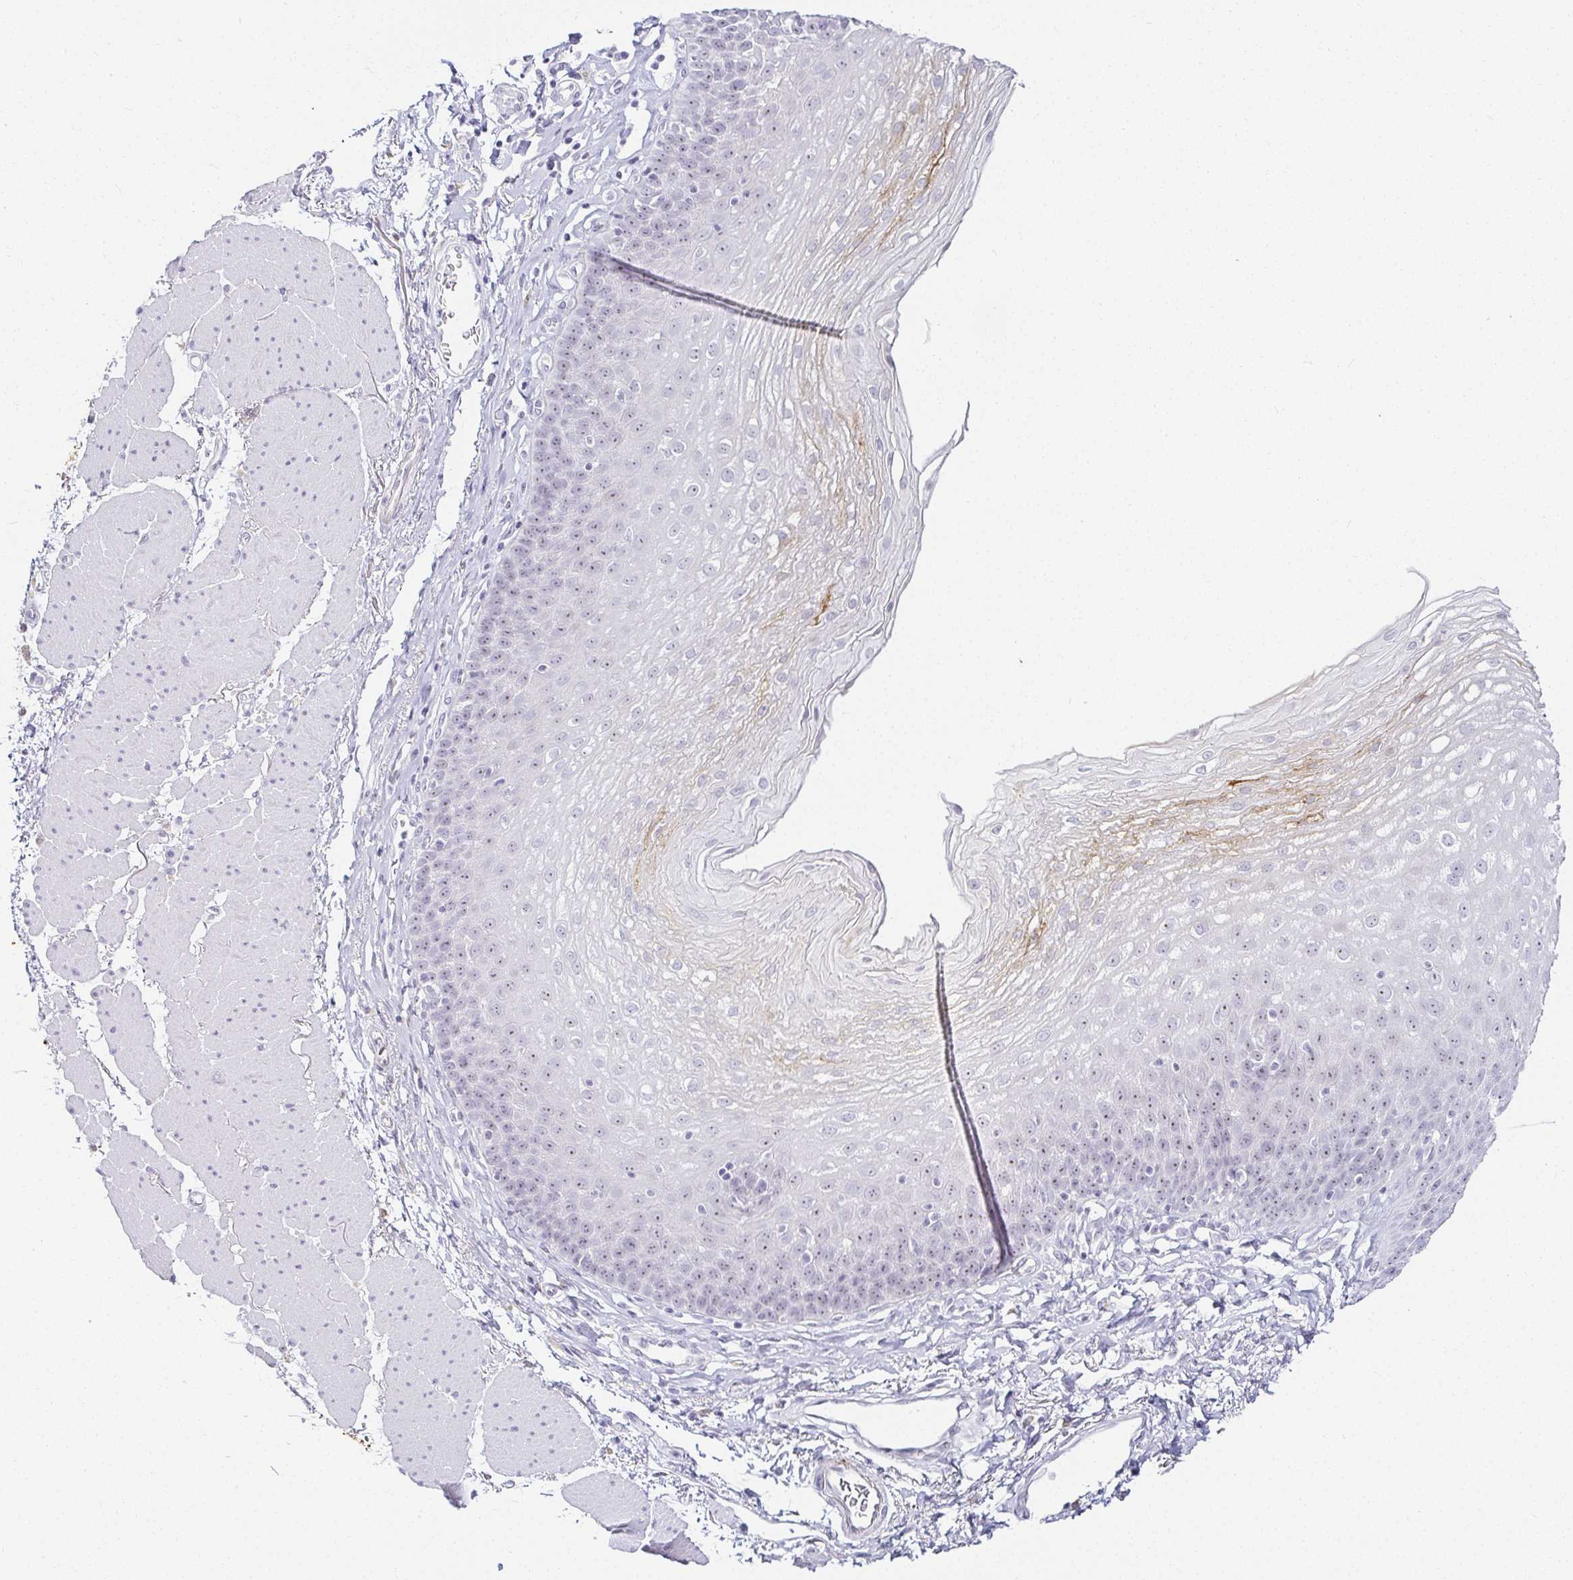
{"staining": {"intensity": "weak", "quantity": "<25%", "location": "cytoplasmic/membranous"}, "tissue": "esophagus", "cell_type": "Squamous epithelial cells", "image_type": "normal", "snomed": [{"axis": "morphology", "description": "Normal tissue, NOS"}, {"axis": "topography", "description": "Esophagus"}], "caption": "The image displays no significant staining in squamous epithelial cells of esophagus.", "gene": "ACAN", "patient": {"sex": "female", "age": 81}}